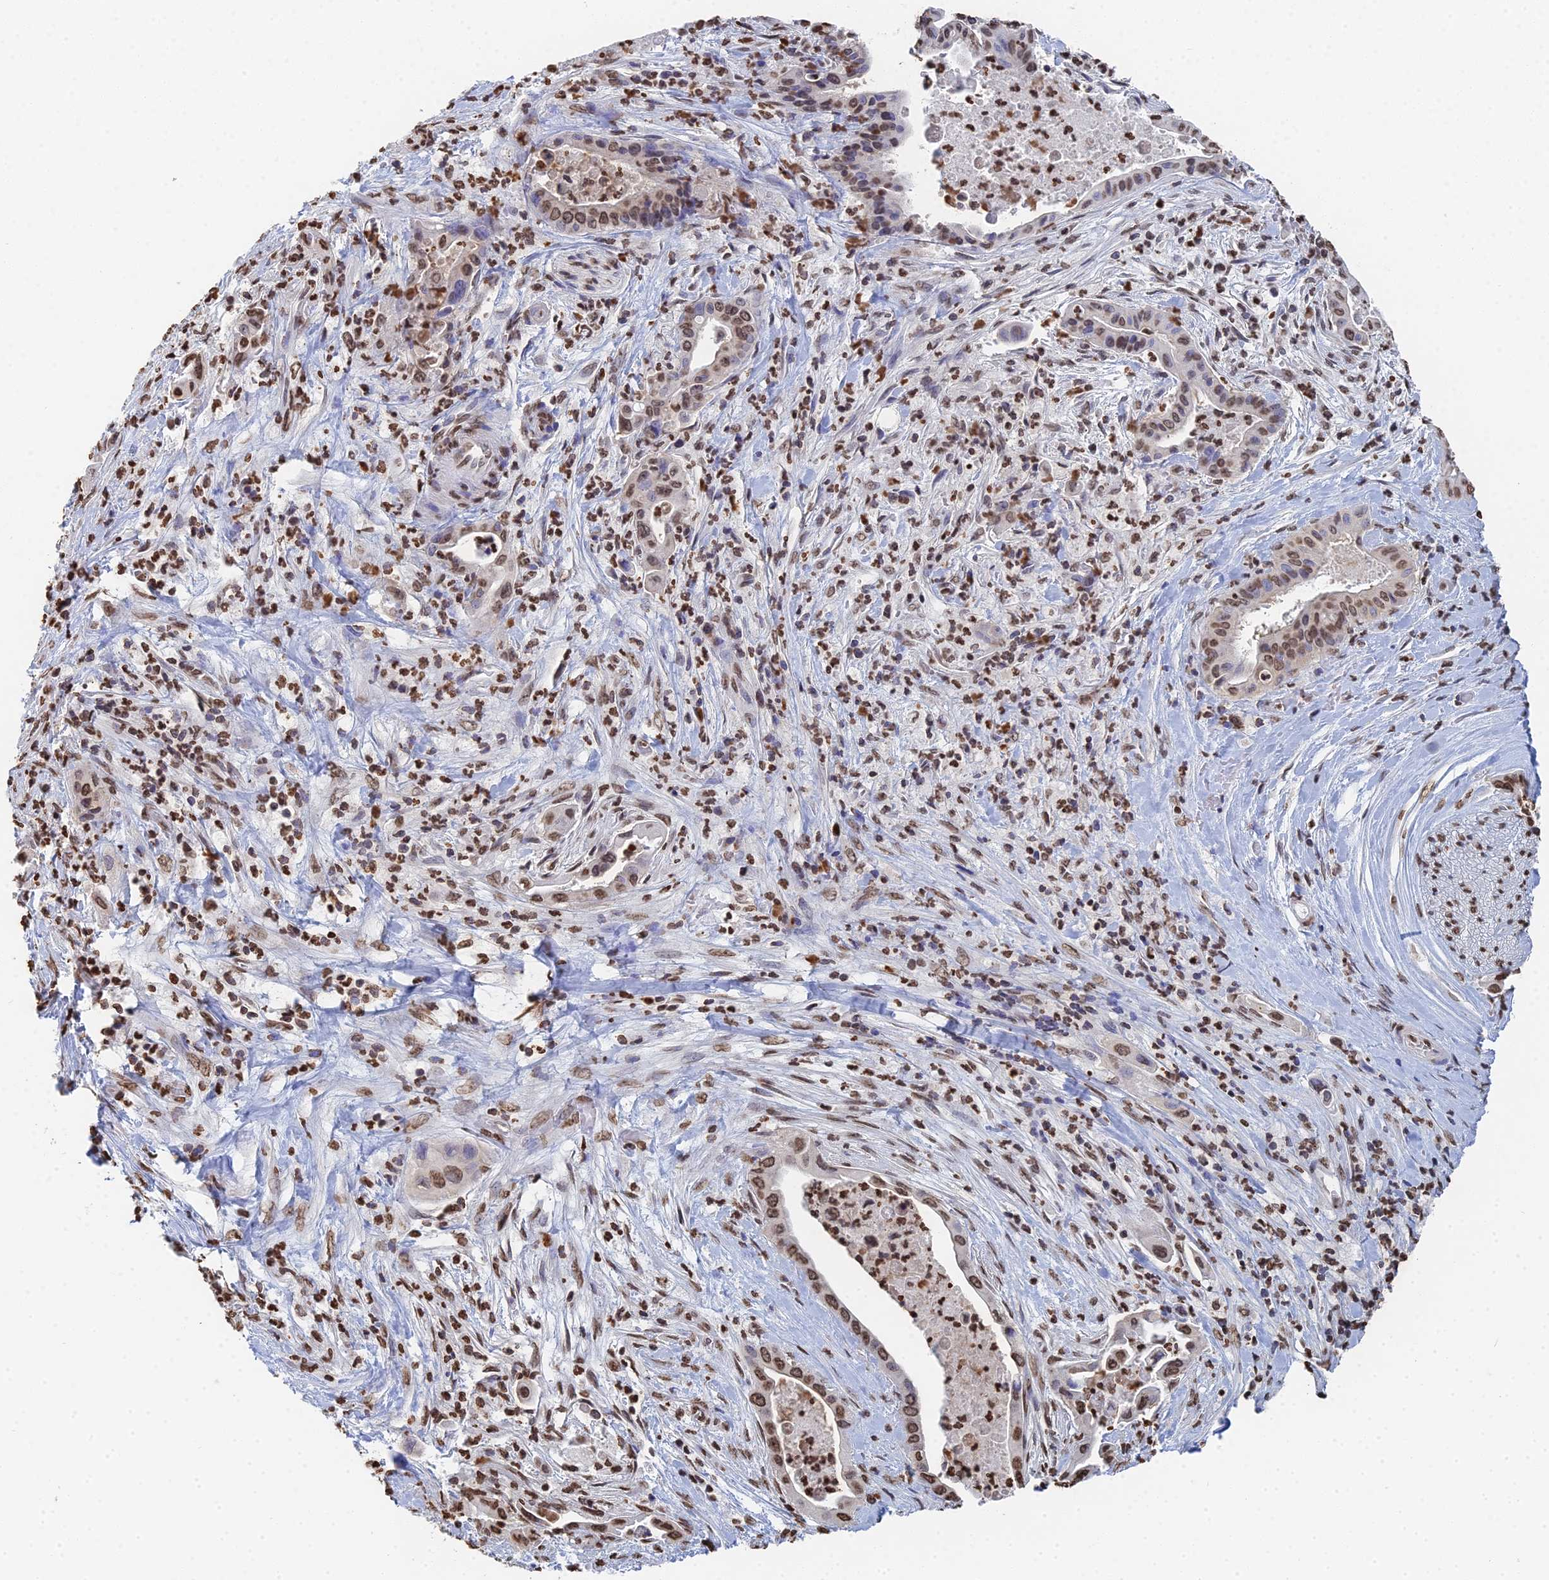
{"staining": {"intensity": "moderate", "quantity": ">75%", "location": "nuclear"}, "tissue": "pancreatic cancer", "cell_type": "Tumor cells", "image_type": "cancer", "snomed": [{"axis": "morphology", "description": "Adenocarcinoma, NOS"}, {"axis": "topography", "description": "Pancreas"}], "caption": "Protein staining of adenocarcinoma (pancreatic) tissue exhibits moderate nuclear expression in about >75% of tumor cells.", "gene": "GBP3", "patient": {"sex": "female", "age": 77}}